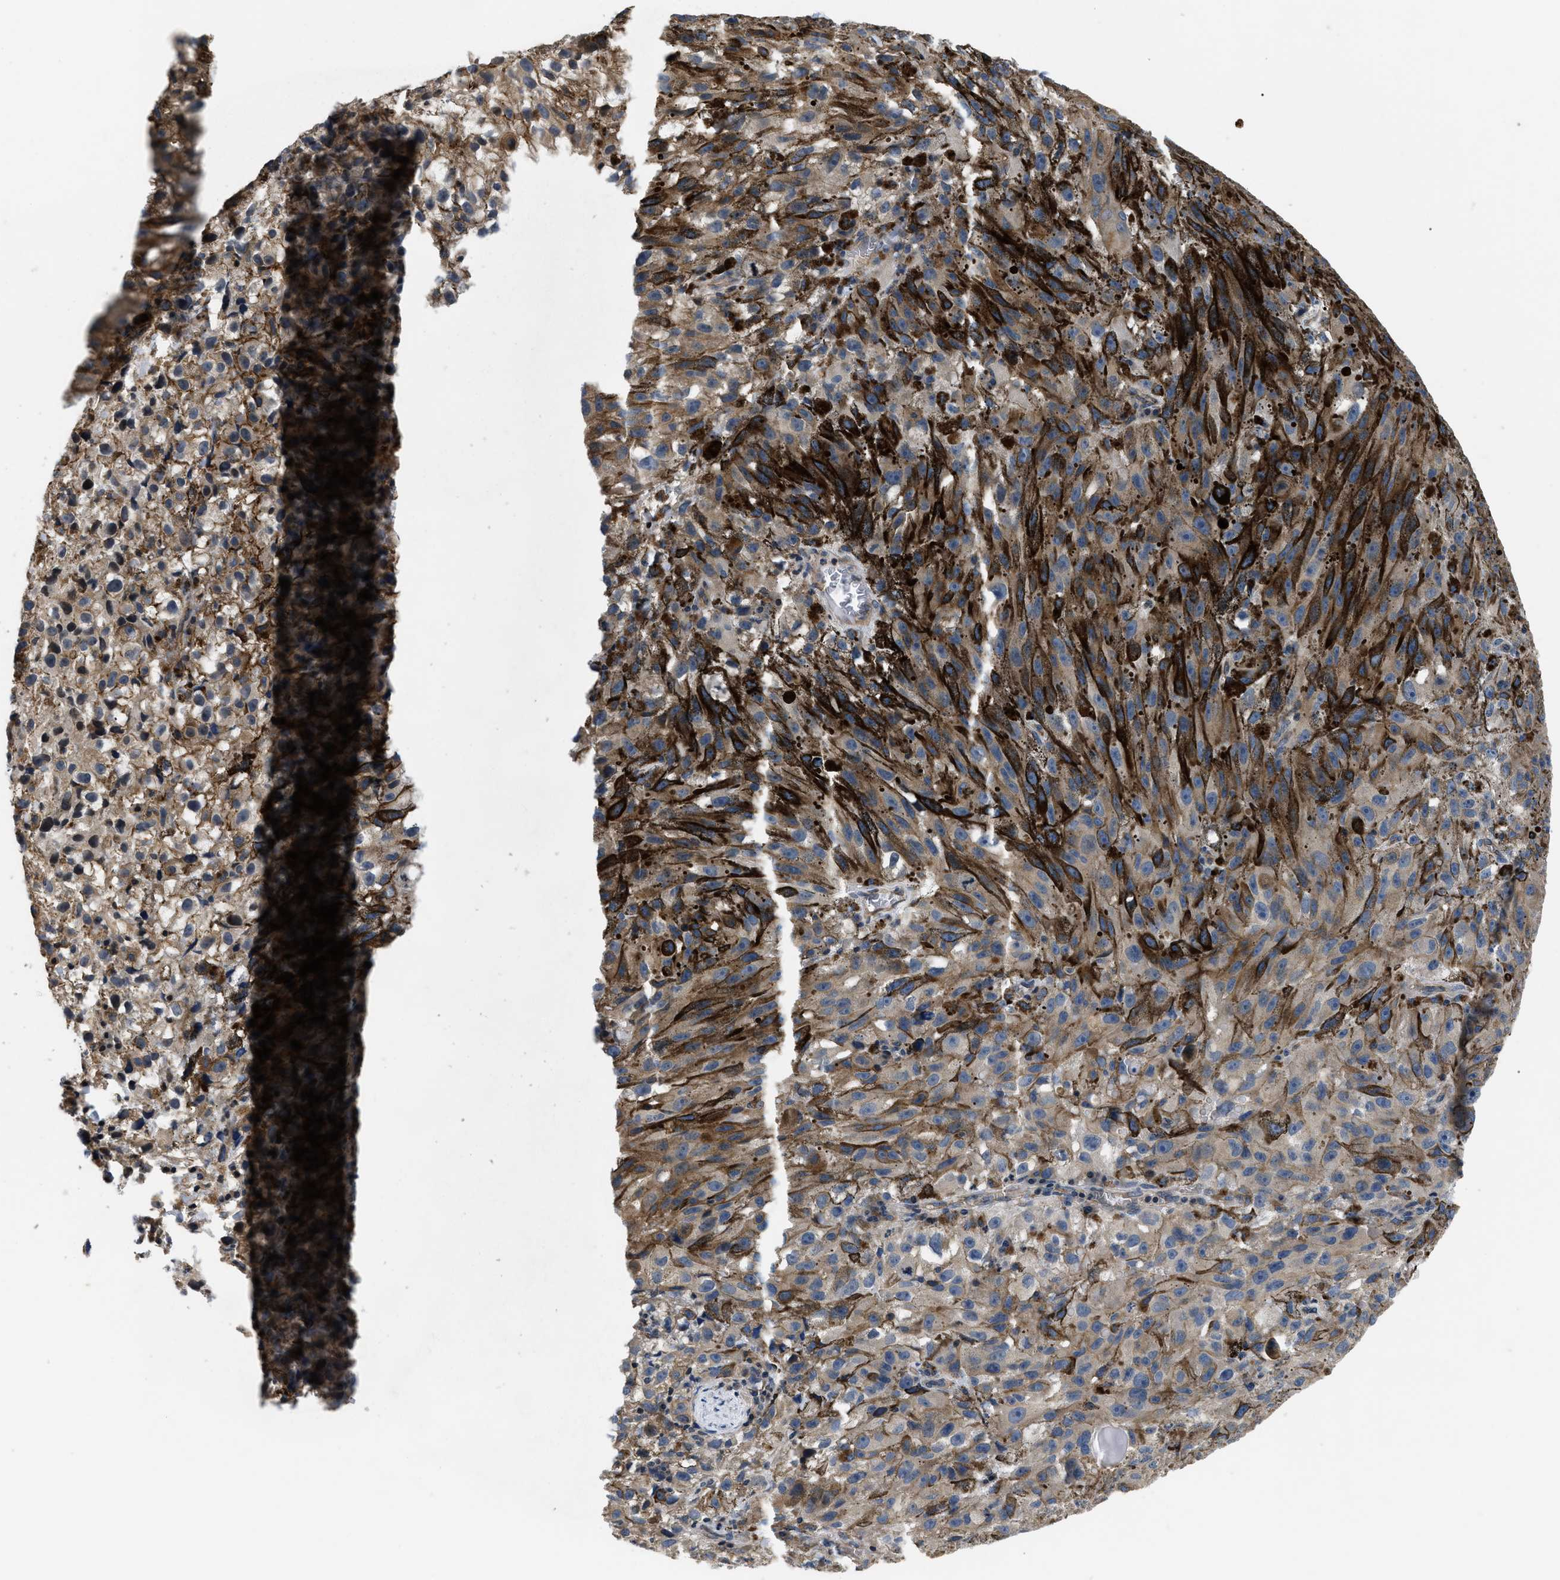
{"staining": {"intensity": "weak", "quantity": ">75%", "location": "cytoplasmic/membranous"}, "tissue": "melanoma", "cell_type": "Tumor cells", "image_type": "cancer", "snomed": [{"axis": "morphology", "description": "Malignant melanoma, NOS"}, {"axis": "topography", "description": "Skin"}], "caption": "IHC (DAB (3,3'-diaminobenzidine)) staining of human melanoma shows weak cytoplasmic/membranous protein staining in about >75% of tumor cells.", "gene": "HMGCR", "patient": {"sex": "female", "age": 104}}